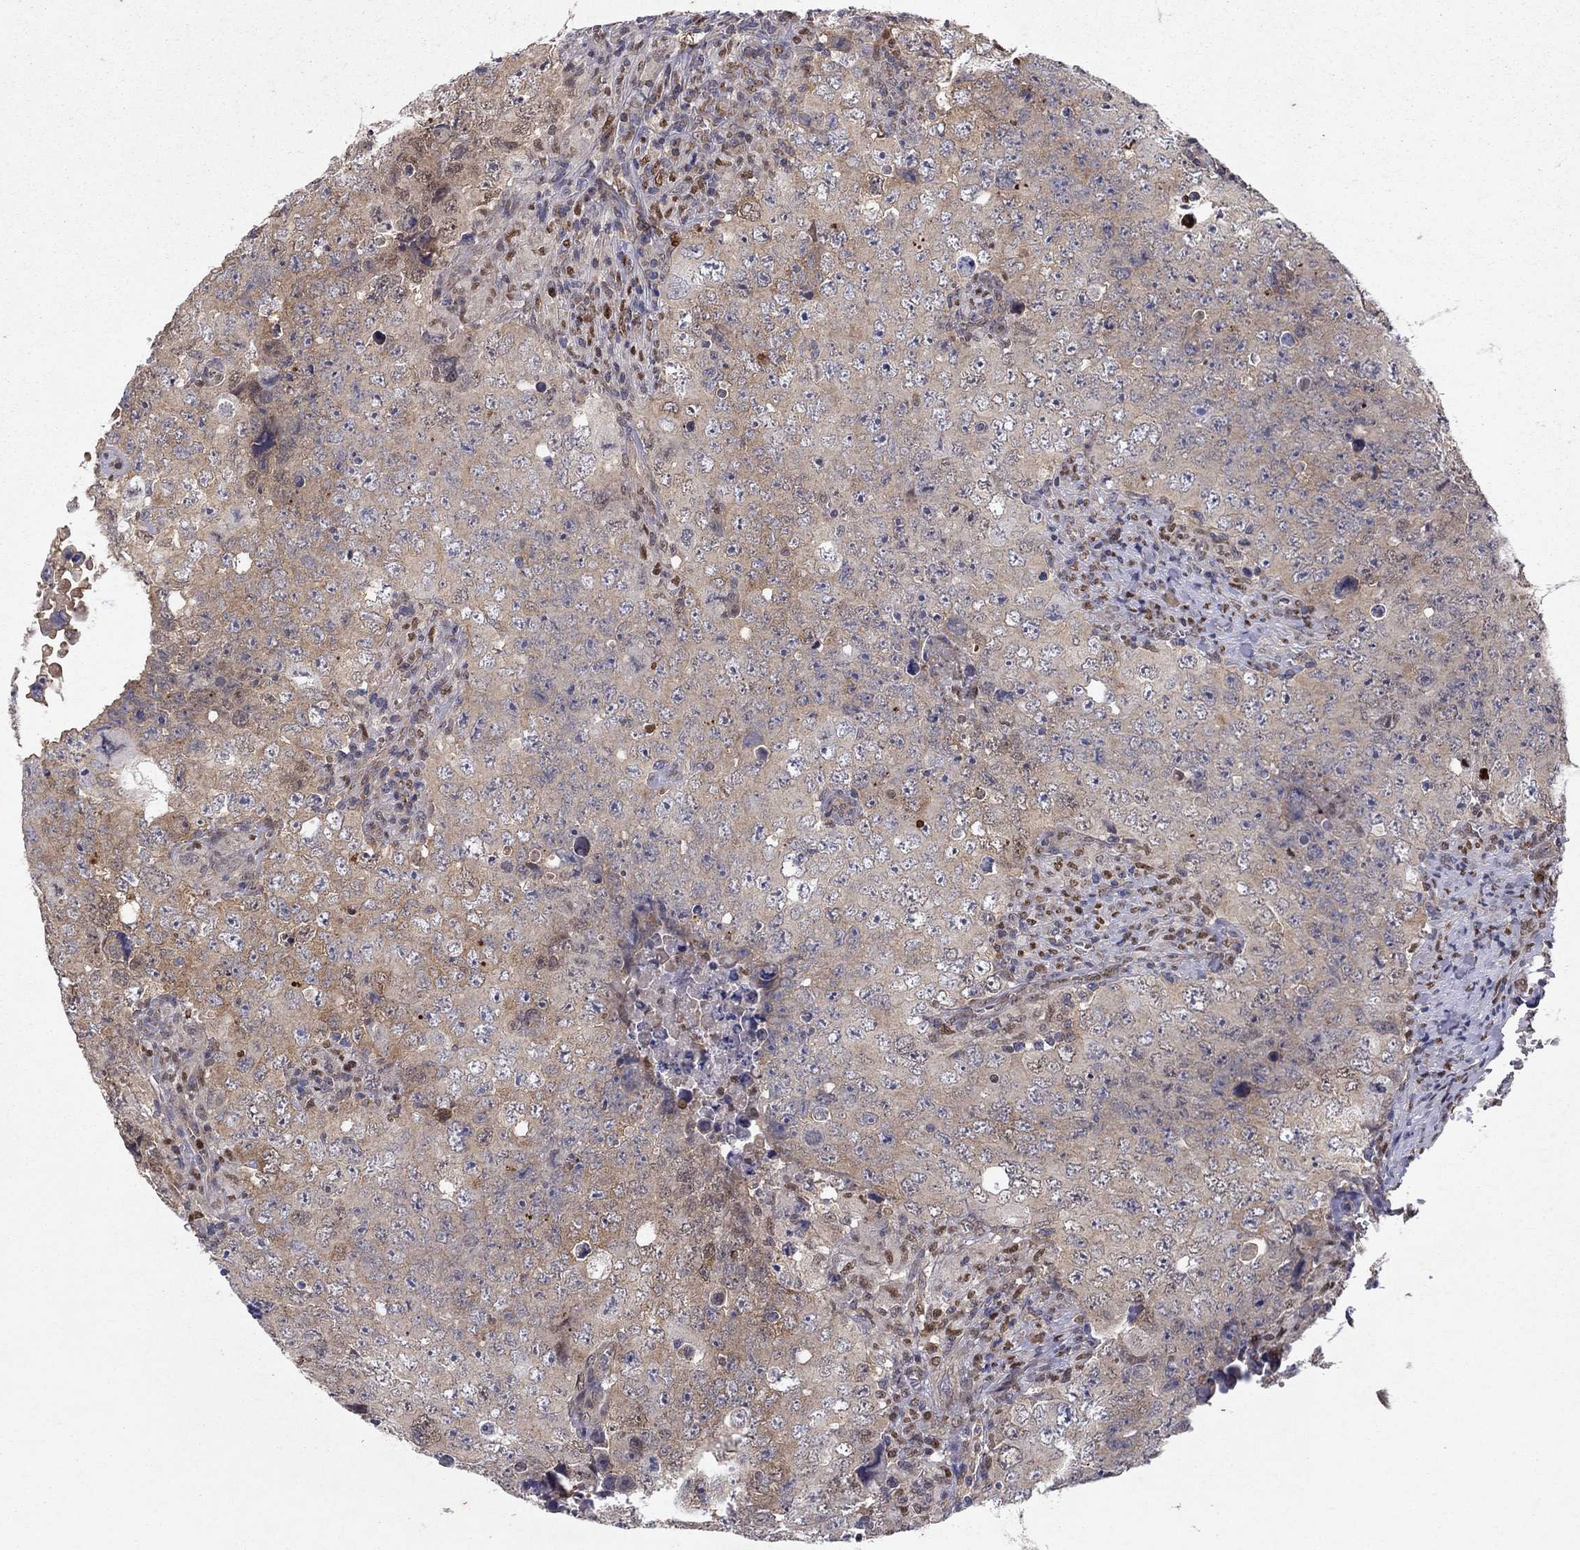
{"staining": {"intensity": "weak", "quantity": "<25%", "location": "cytoplasmic/membranous"}, "tissue": "testis cancer", "cell_type": "Tumor cells", "image_type": "cancer", "snomed": [{"axis": "morphology", "description": "Seminoma, NOS"}, {"axis": "topography", "description": "Testis"}], "caption": "Immunohistochemistry (IHC) of human testis cancer demonstrates no staining in tumor cells.", "gene": "CRTC1", "patient": {"sex": "male", "age": 34}}